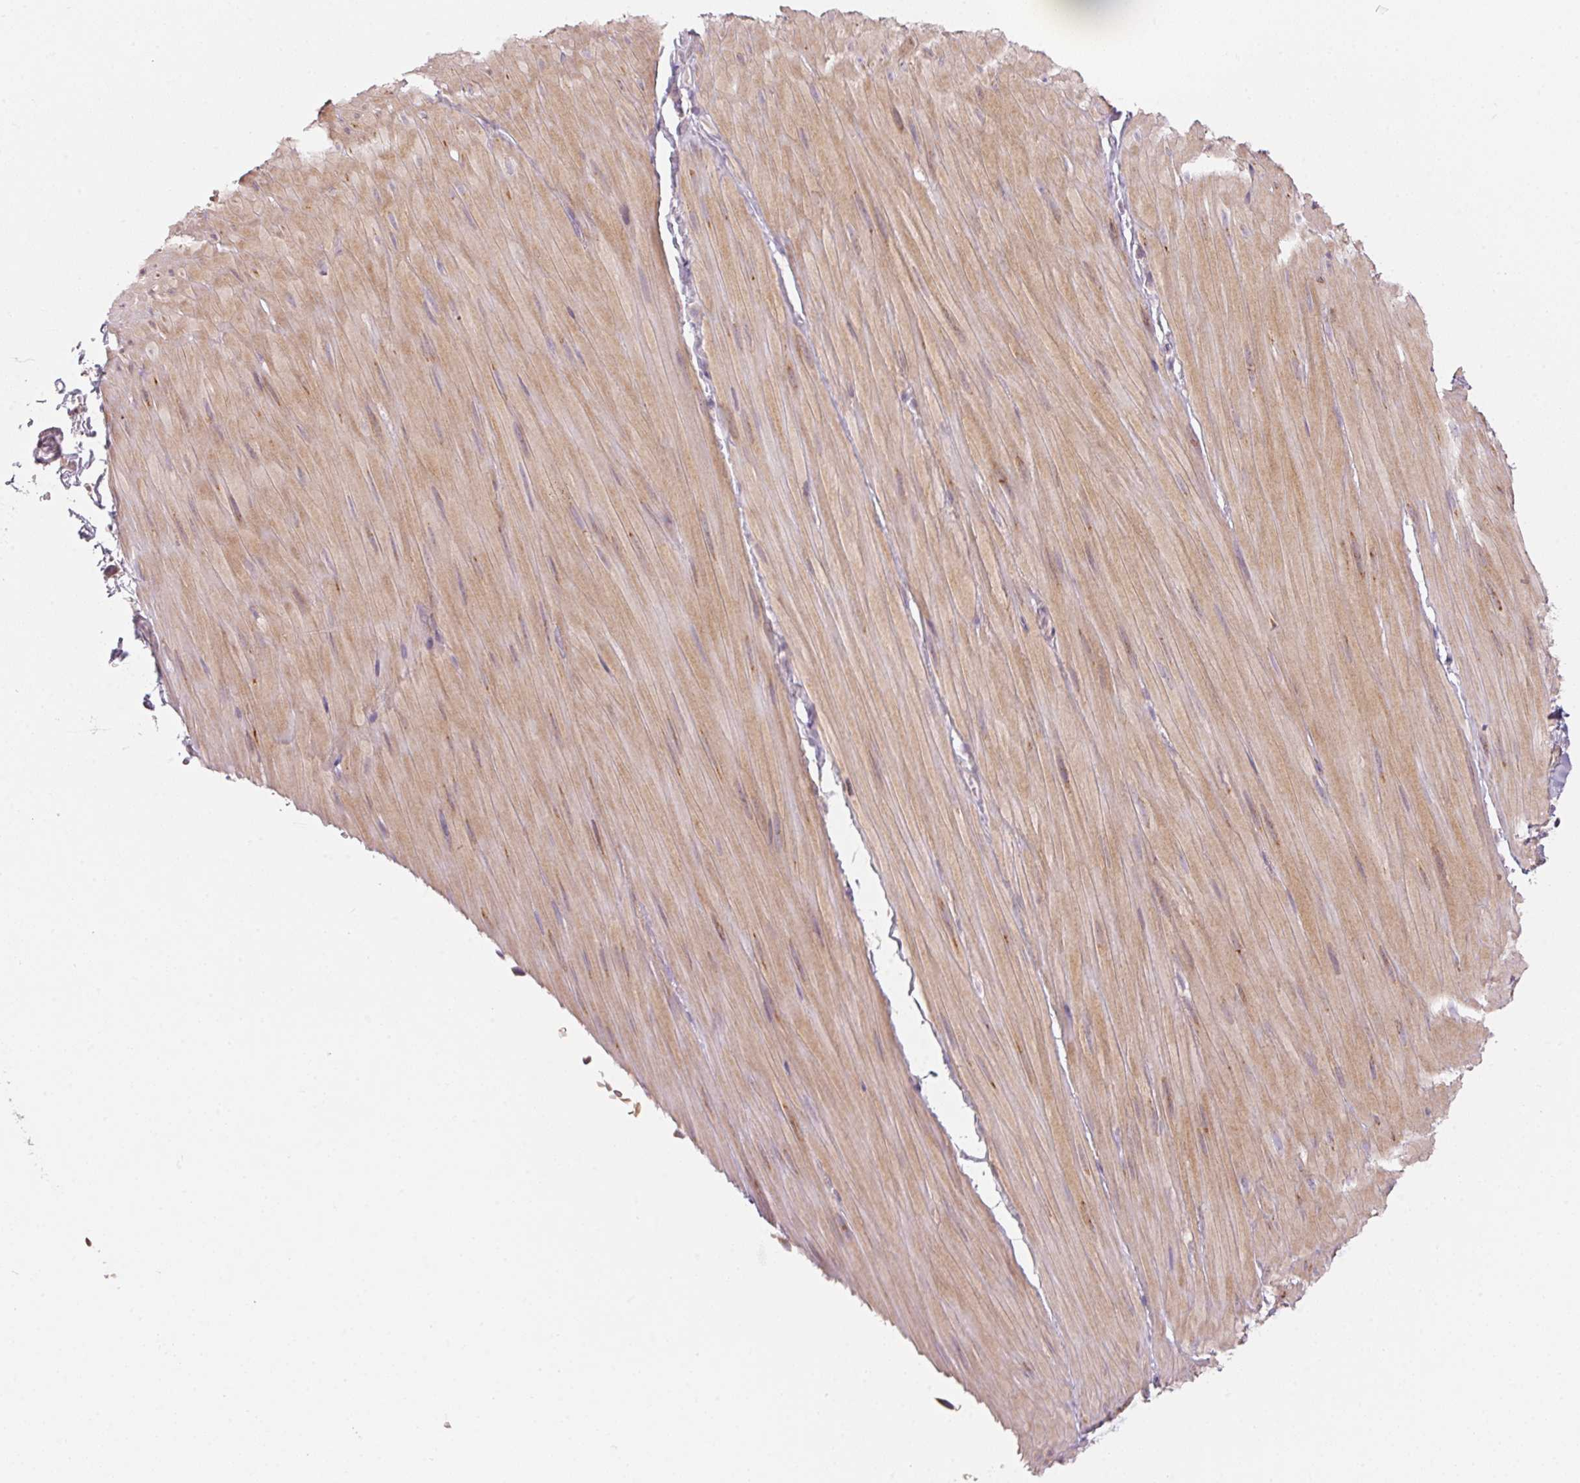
{"staining": {"intensity": "weak", "quantity": "25%-75%", "location": "cytoplasmic/membranous"}, "tissue": "adipose tissue", "cell_type": "Adipocytes", "image_type": "normal", "snomed": [{"axis": "morphology", "description": "Normal tissue, NOS"}, {"axis": "topography", "description": "Smooth muscle"}, {"axis": "topography", "description": "Peripheral nerve tissue"}], "caption": "Adipose tissue stained with IHC demonstrates weak cytoplasmic/membranous staining in about 25%-75% of adipocytes.", "gene": "BLOC1S2", "patient": {"sex": "male", "age": 58}}